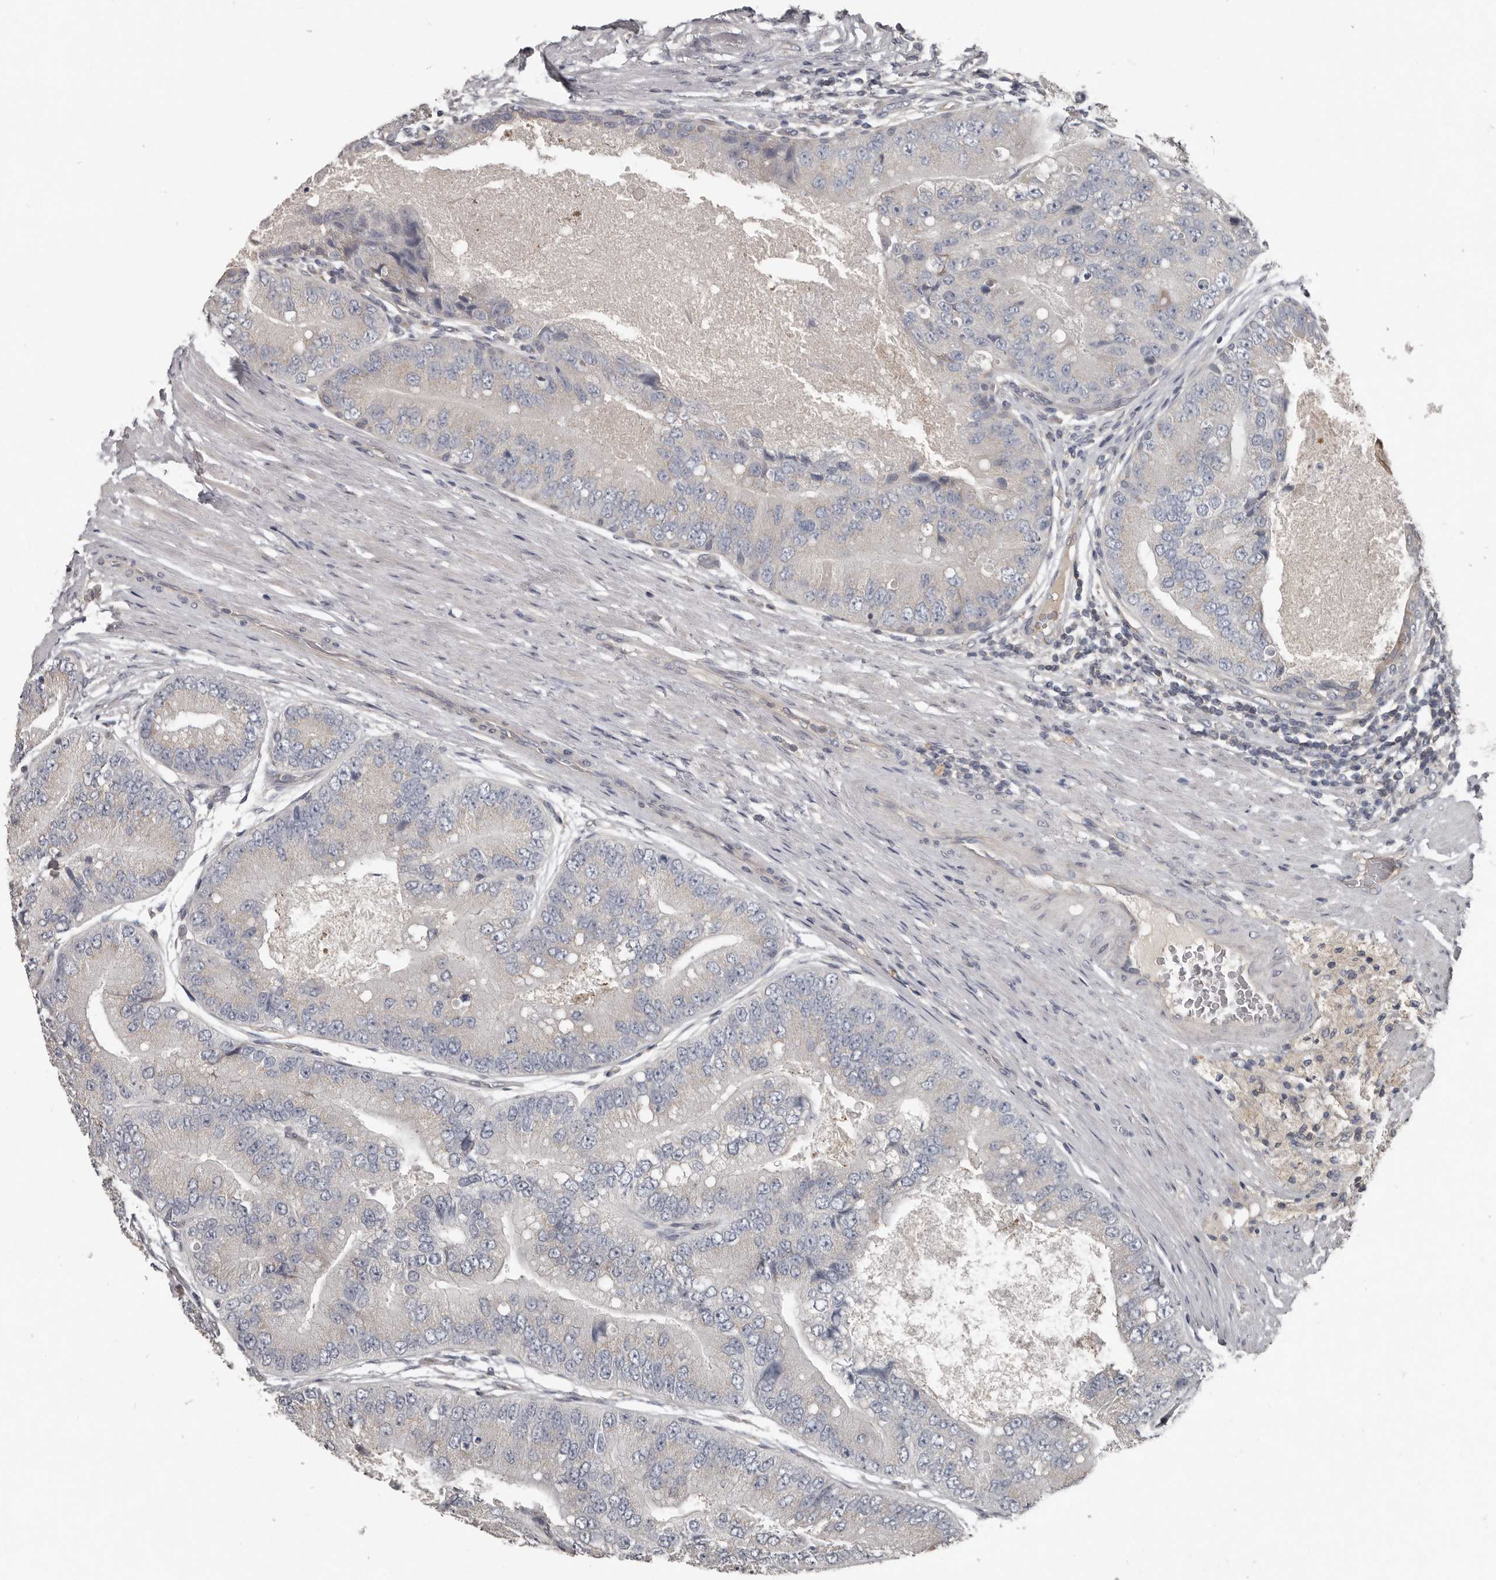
{"staining": {"intensity": "negative", "quantity": "none", "location": "none"}, "tissue": "prostate cancer", "cell_type": "Tumor cells", "image_type": "cancer", "snomed": [{"axis": "morphology", "description": "Adenocarcinoma, High grade"}, {"axis": "topography", "description": "Prostate"}], "caption": "This is an IHC image of prostate cancer (high-grade adenocarcinoma). There is no staining in tumor cells.", "gene": "CA6", "patient": {"sex": "male", "age": 70}}